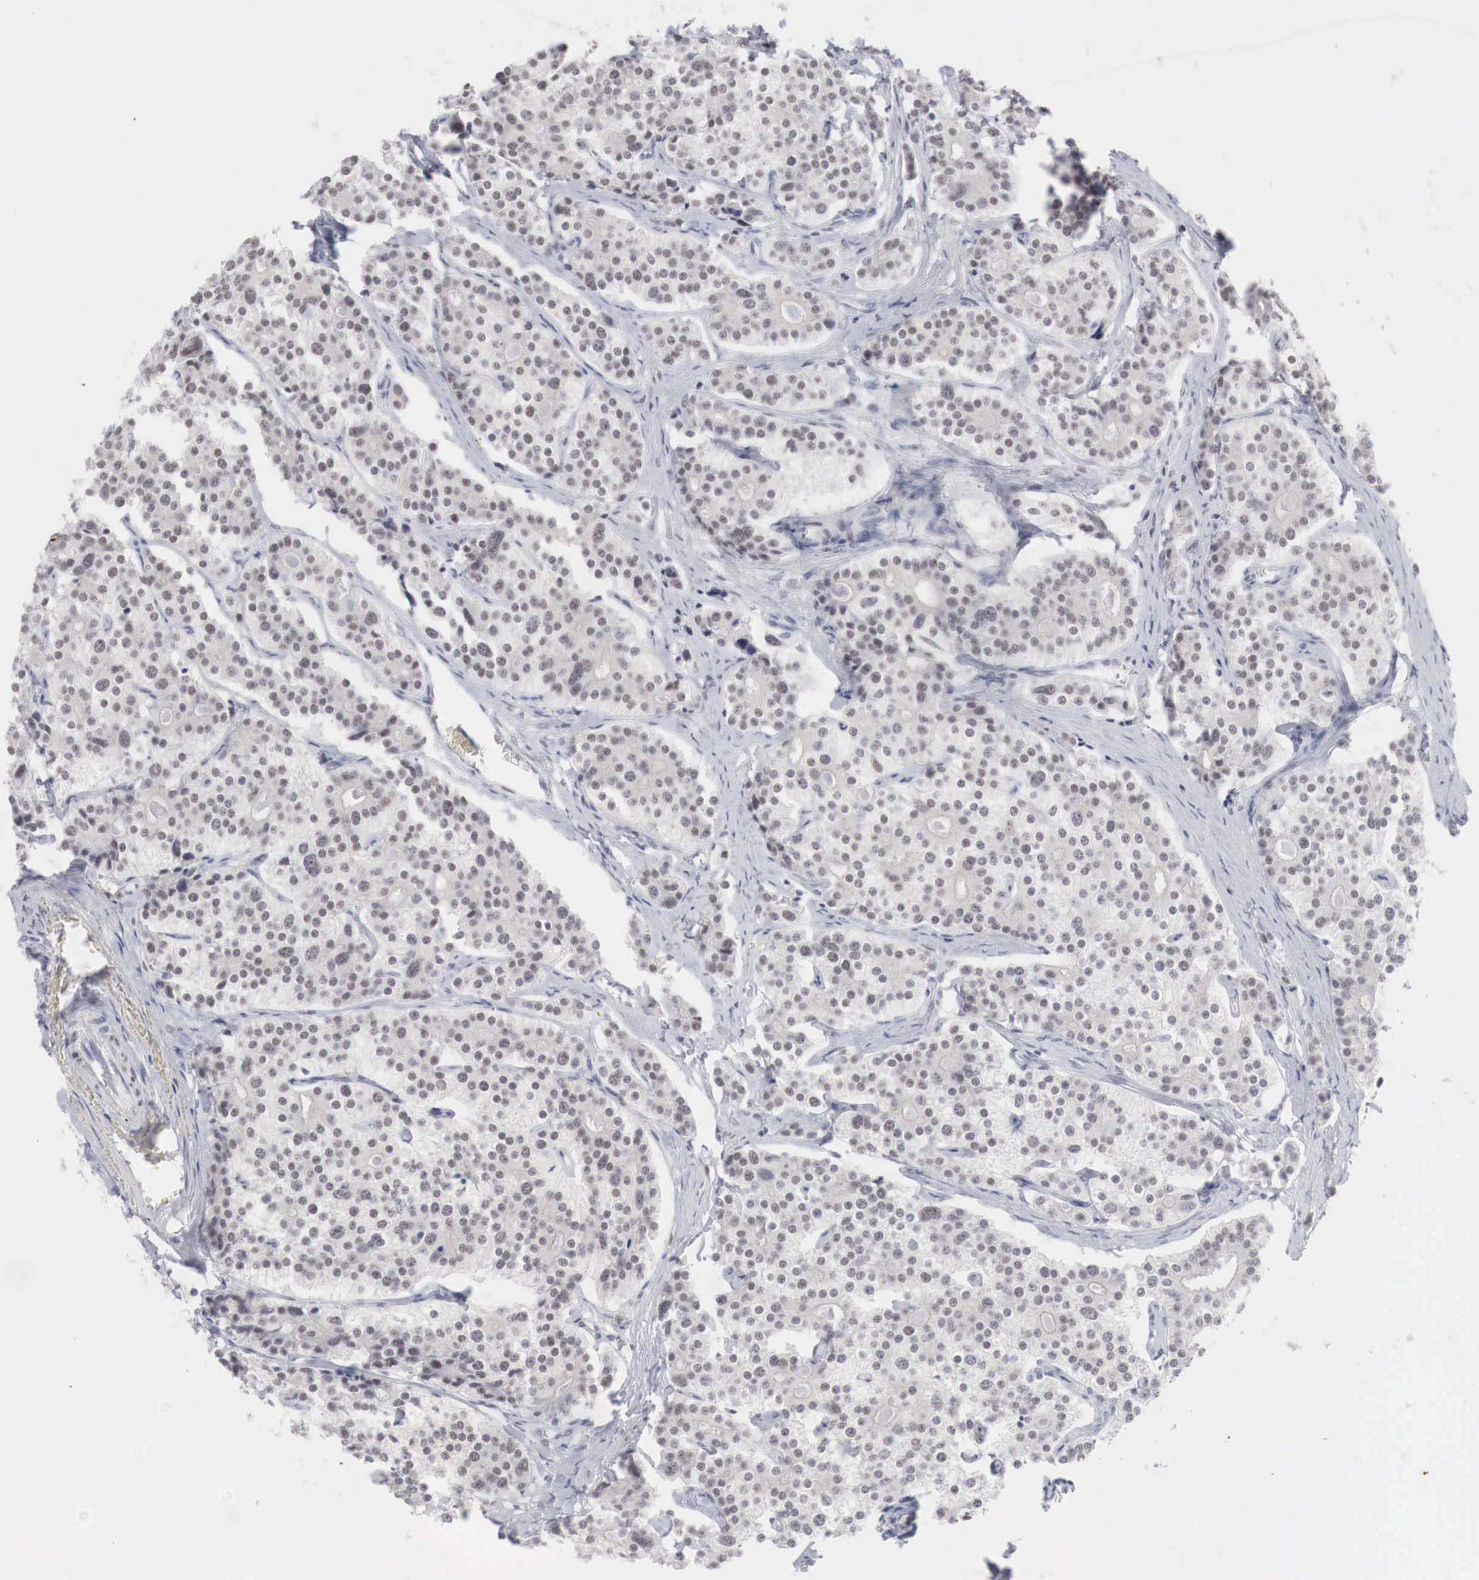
{"staining": {"intensity": "weak", "quantity": "25%-75%", "location": "nuclear"}, "tissue": "carcinoid", "cell_type": "Tumor cells", "image_type": "cancer", "snomed": [{"axis": "morphology", "description": "Carcinoid, malignant, NOS"}, {"axis": "topography", "description": "Small intestine"}], "caption": "Immunohistochemistry (IHC) (DAB (3,3'-diaminobenzidine)) staining of human carcinoid (malignant) demonstrates weak nuclear protein staining in about 25%-75% of tumor cells.", "gene": "FOXP2", "patient": {"sex": "male", "age": 63}}